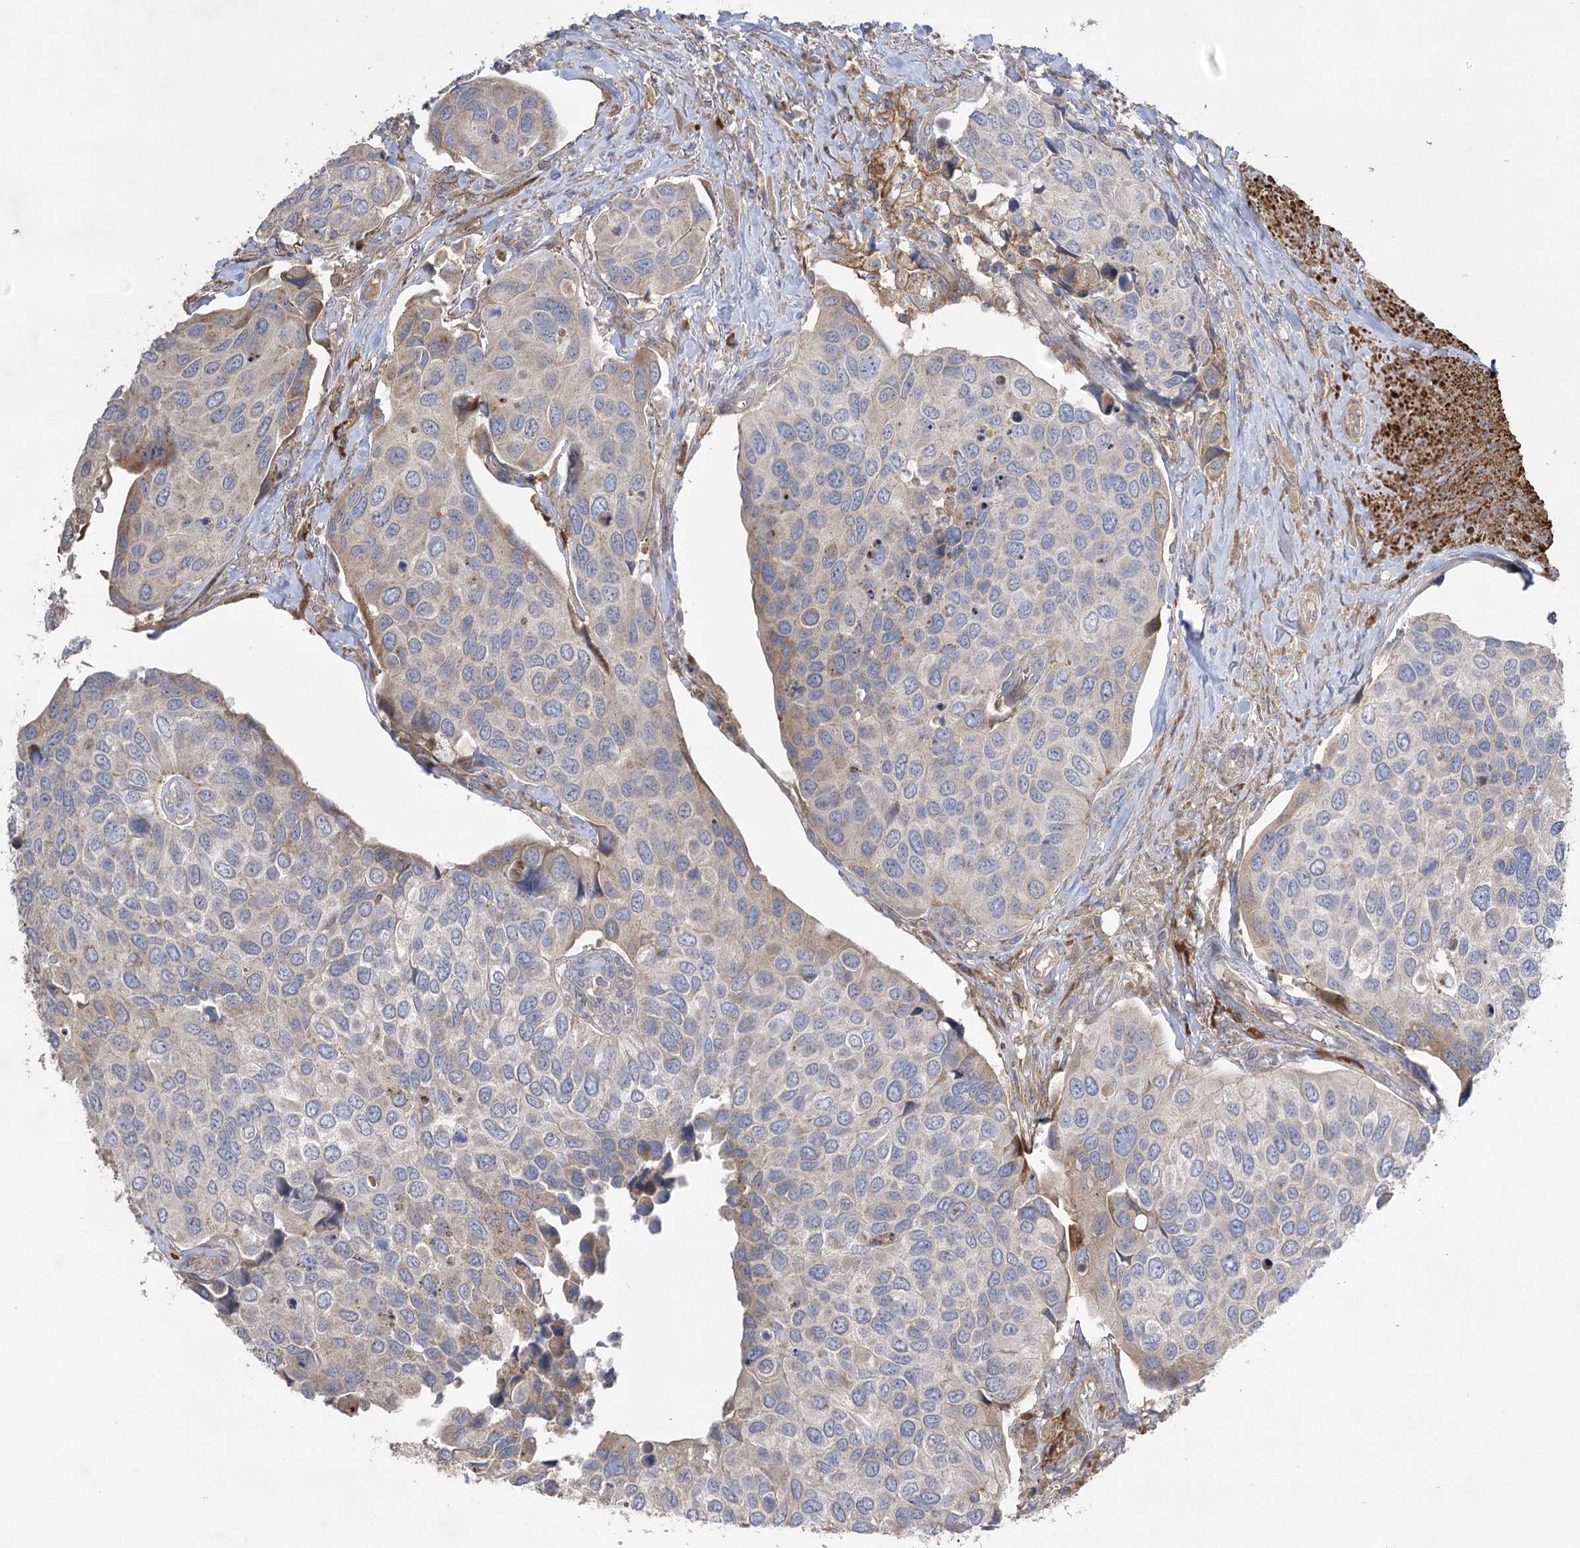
{"staining": {"intensity": "negative", "quantity": "none", "location": "none"}, "tissue": "urothelial cancer", "cell_type": "Tumor cells", "image_type": "cancer", "snomed": [{"axis": "morphology", "description": "Urothelial carcinoma, High grade"}, {"axis": "topography", "description": "Urinary bladder"}], "caption": "A histopathology image of human urothelial carcinoma (high-grade) is negative for staining in tumor cells.", "gene": "KCNN2", "patient": {"sex": "male", "age": 74}}